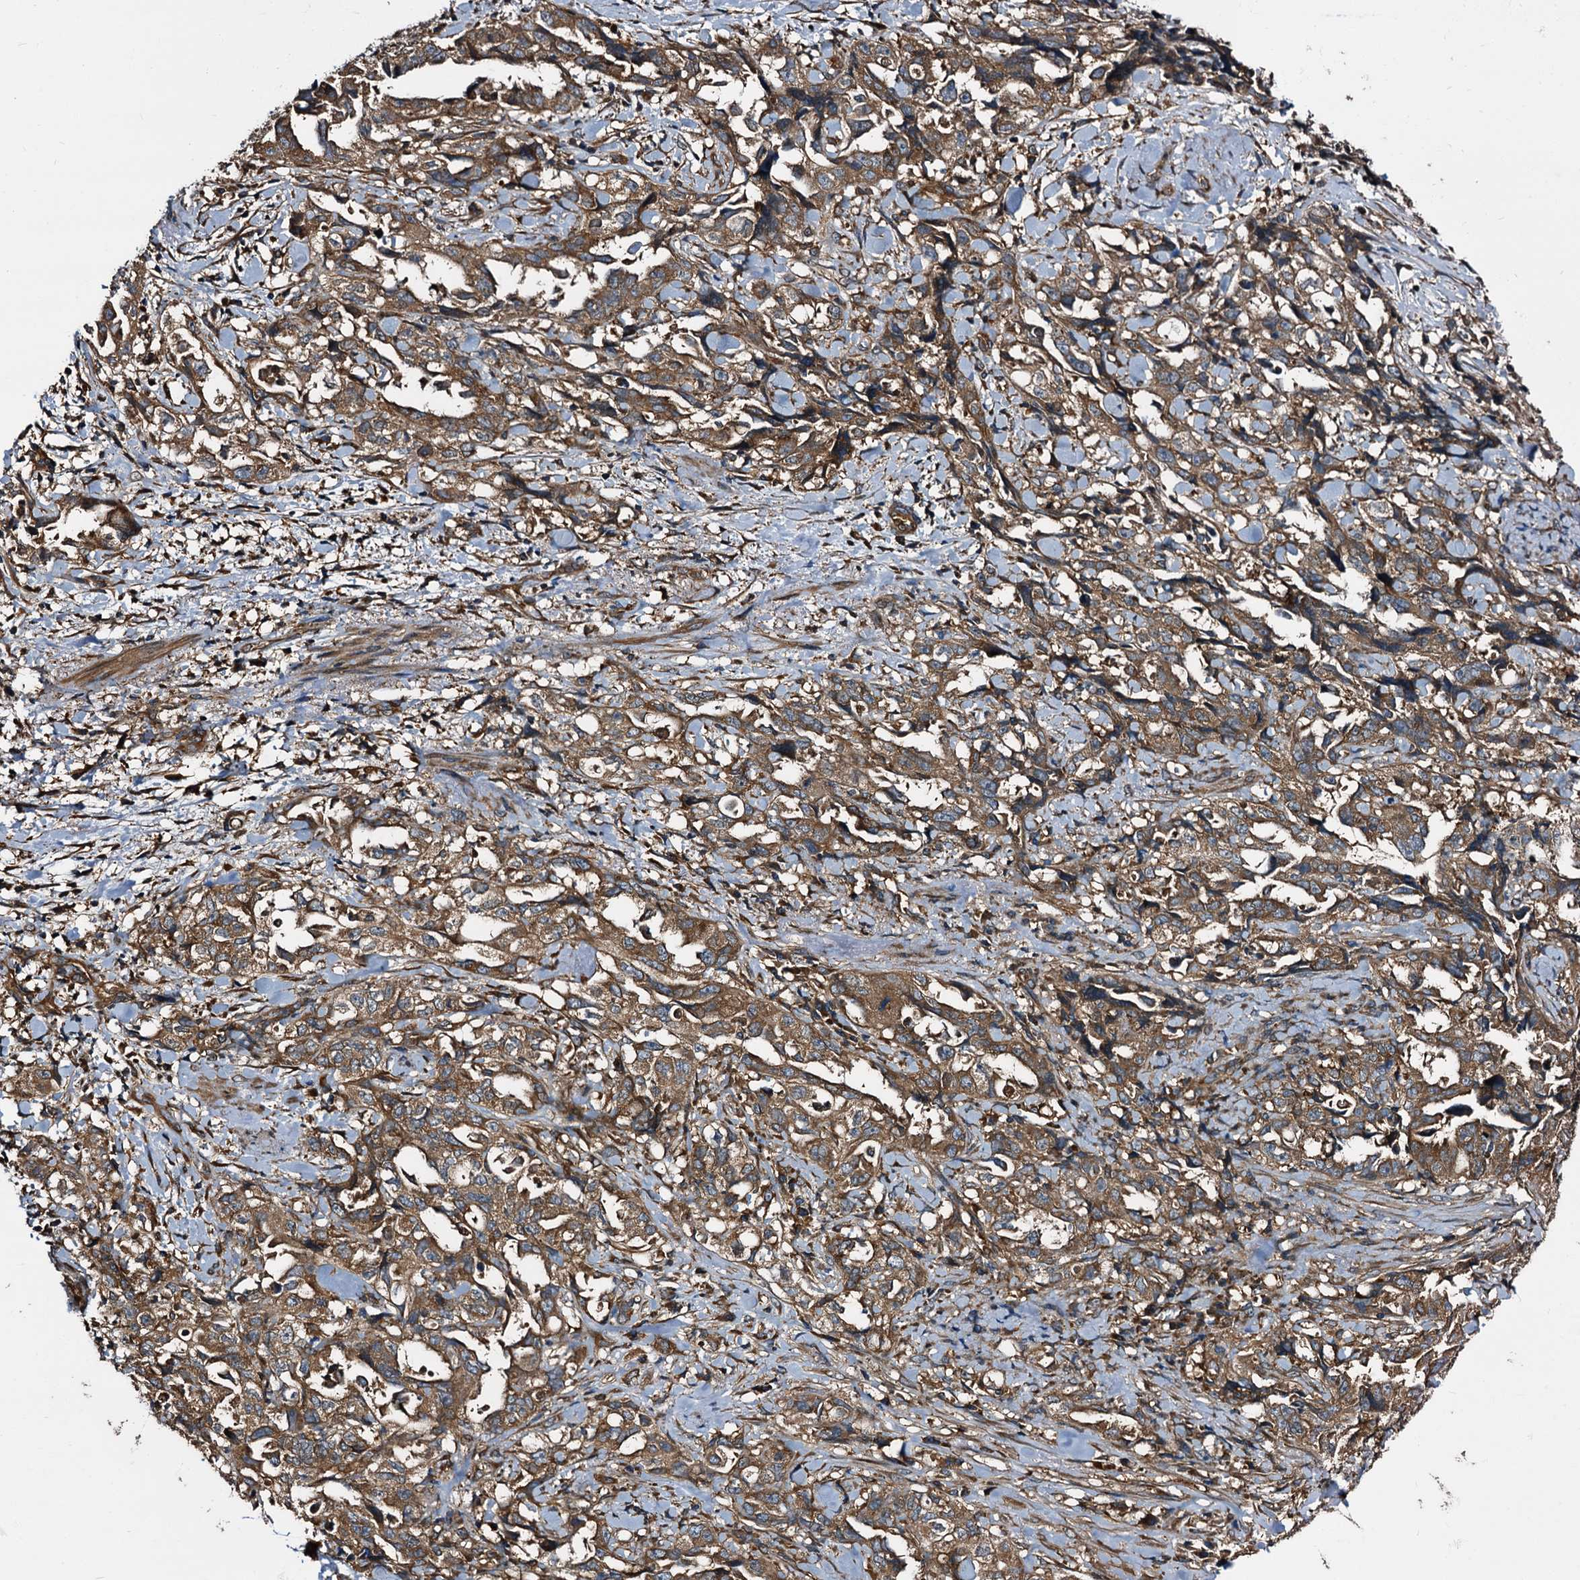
{"staining": {"intensity": "moderate", "quantity": ">75%", "location": "cytoplasmic/membranous"}, "tissue": "endometrial cancer", "cell_type": "Tumor cells", "image_type": "cancer", "snomed": [{"axis": "morphology", "description": "Adenocarcinoma, NOS"}, {"axis": "topography", "description": "Endometrium"}], "caption": "Protein expression analysis of human adenocarcinoma (endometrial) reveals moderate cytoplasmic/membranous expression in approximately >75% of tumor cells. (DAB = brown stain, brightfield microscopy at high magnification).", "gene": "PEX5", "patient": {"sex": "female", "age": 65}}